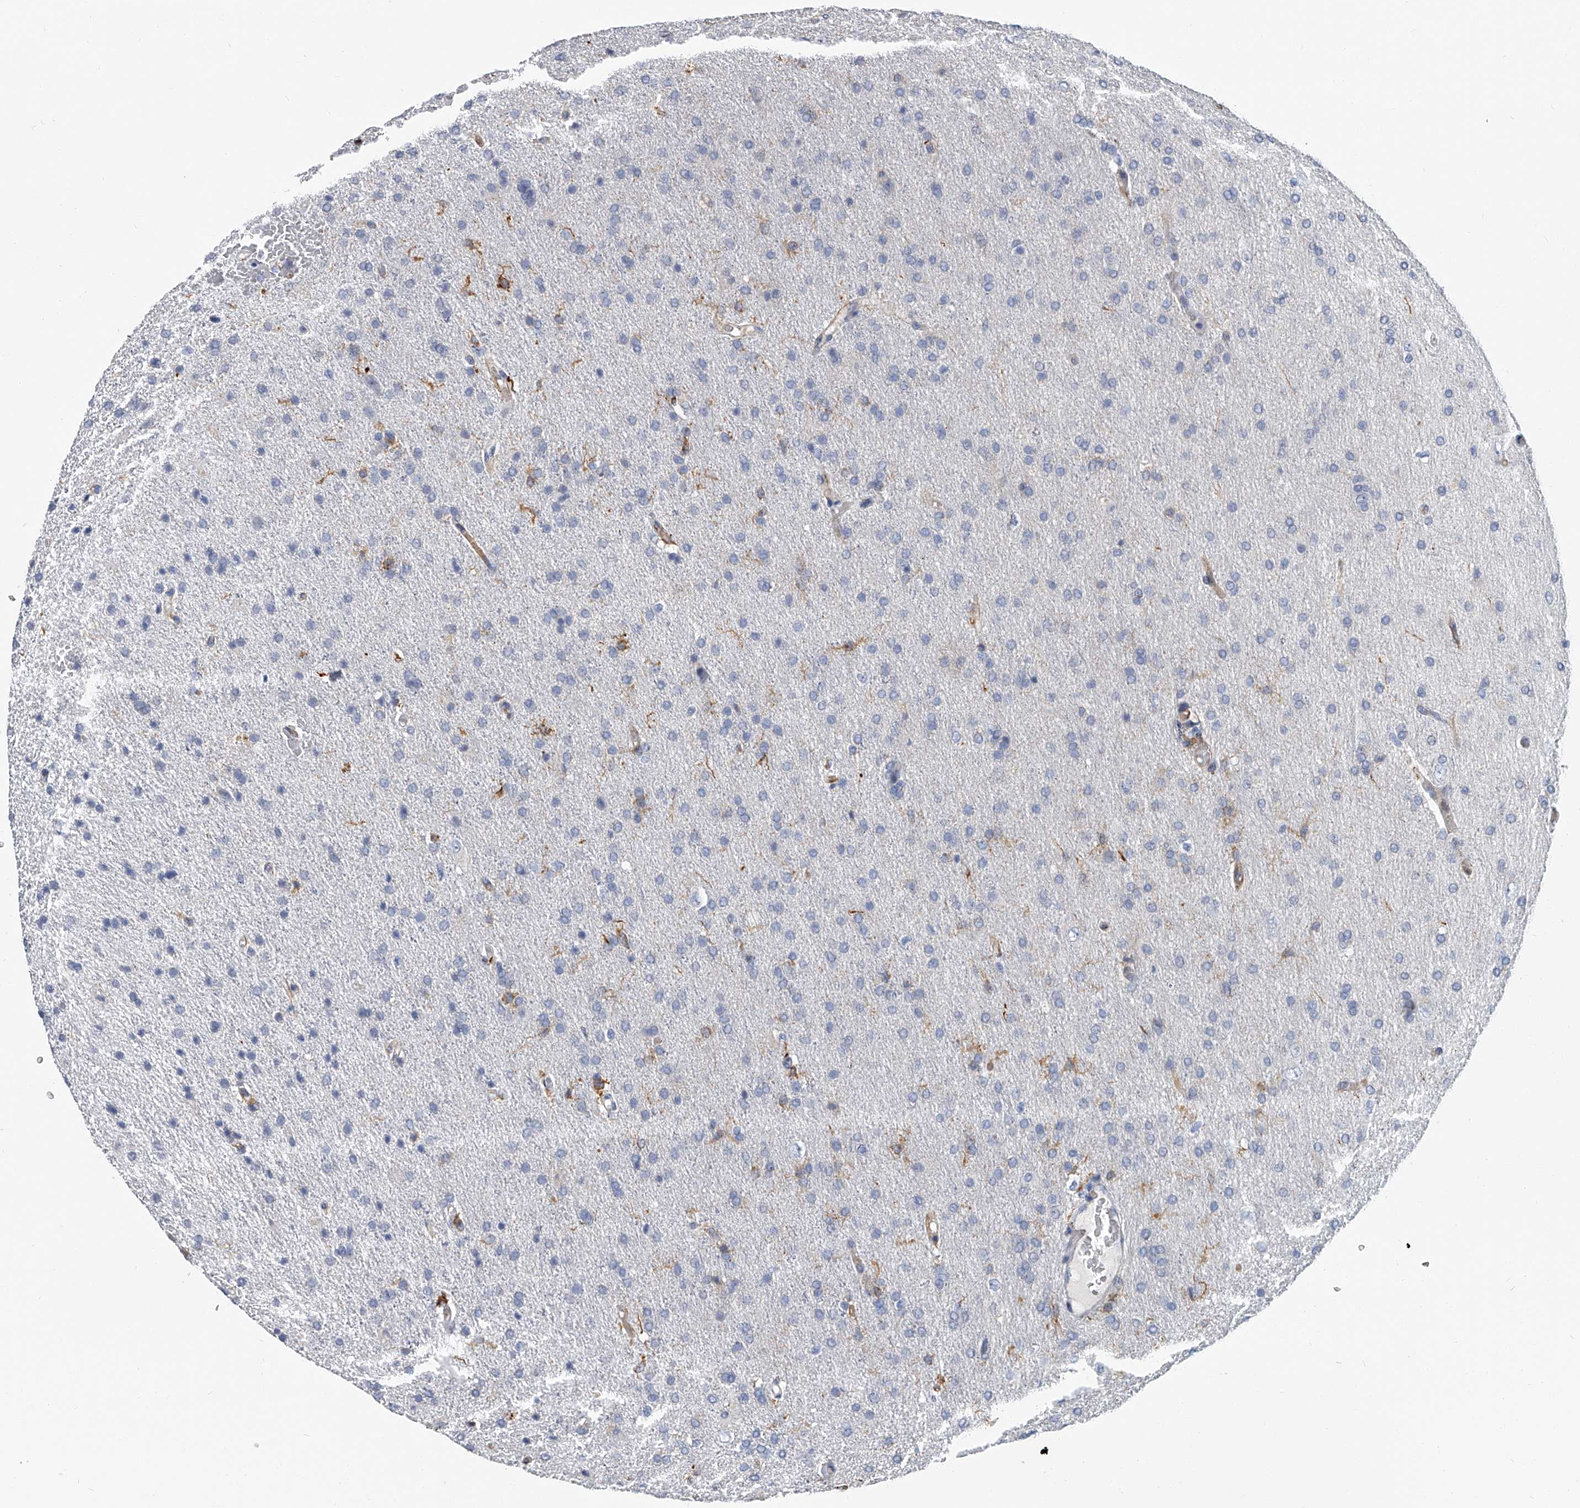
{"staining": {"intensity": "negative", "quantity": "none", "location": "none"}, "tissue": "glioma", "cell_type": "Tumor cells", "image_type": "cancer", "snomed": [{"axis": "morphology", "description": "Glioma, malignant, High grade"}, {"axis": "topography", "description": "Brain"}], "caption": "Immunohistochemistry (IHC) micrograph of malignant high-grade glioma stained for a protein (brown), which demonstrates no staining in tumor cells.", "gene": "KIRREL1", "patient": {"sex": "male", "age": 72}}